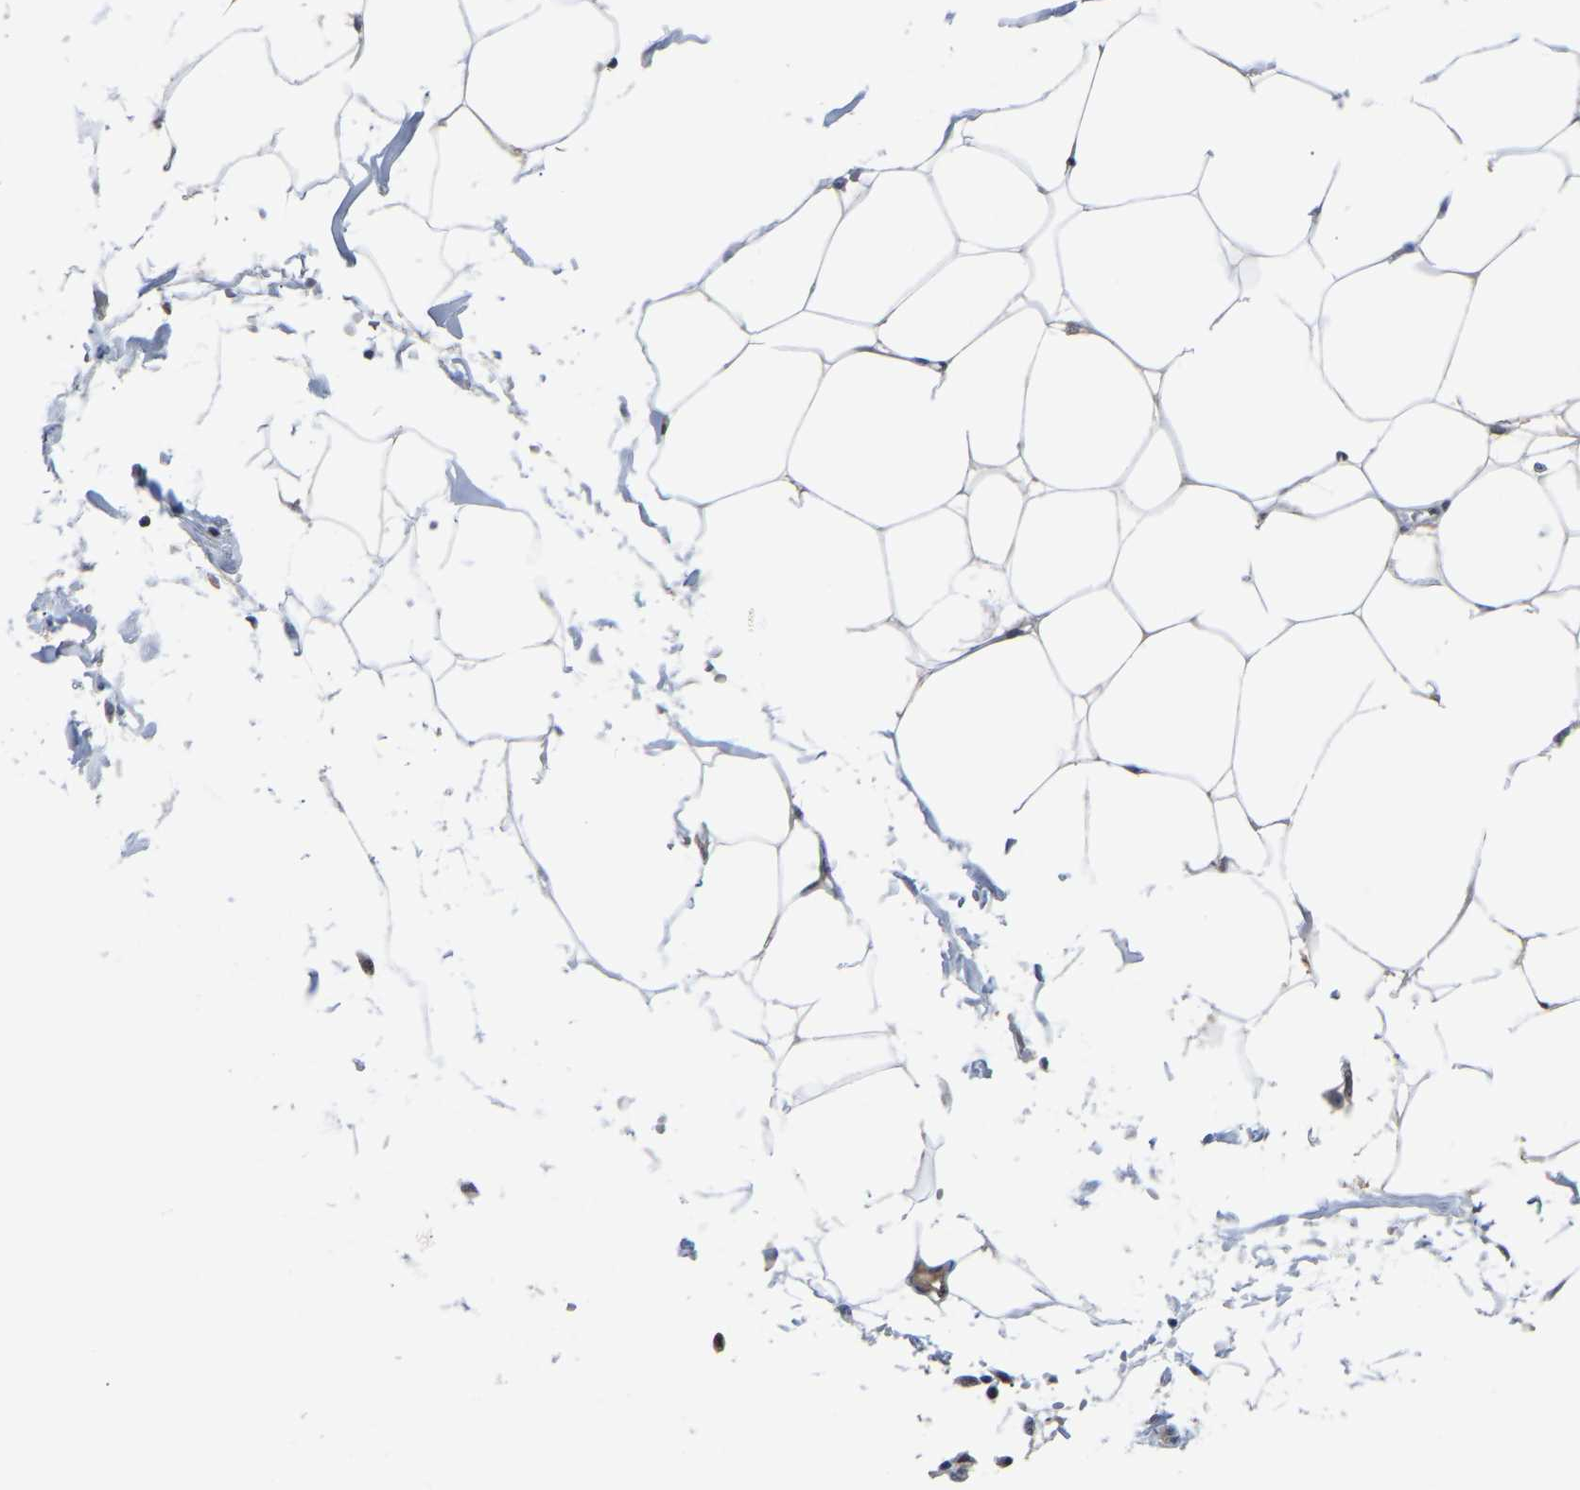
{"staining": {"intensity": "negative", "quantity": "none", "location": "none"}, "tissue": "adipose tissue", "cell_type": "Adipocytes", "image_type": "normal", "snomed": [{"axis": "morphology", "description": "Normal tissue, NOS"}, {"axis": "morphology", "description": "Adenocarcinoma, NOS"}, {"axis": "topography", "description": "Colon"}, {"axis": "topography", "description": "Peripheral nerve tissue"}], "caption": "Benign adipose tissue was stained to show a protein in brown. There is no significant expression in adipocytes. The staining was performed using DAB (3,3'-diaminobenzidine) to visualize the protein expression in brown, while the nuclei were stained in blue with hematoxylin (Magnification: 20x).", "gene": "KLRG2", "patient": {"sex": "male", "age": 14}}